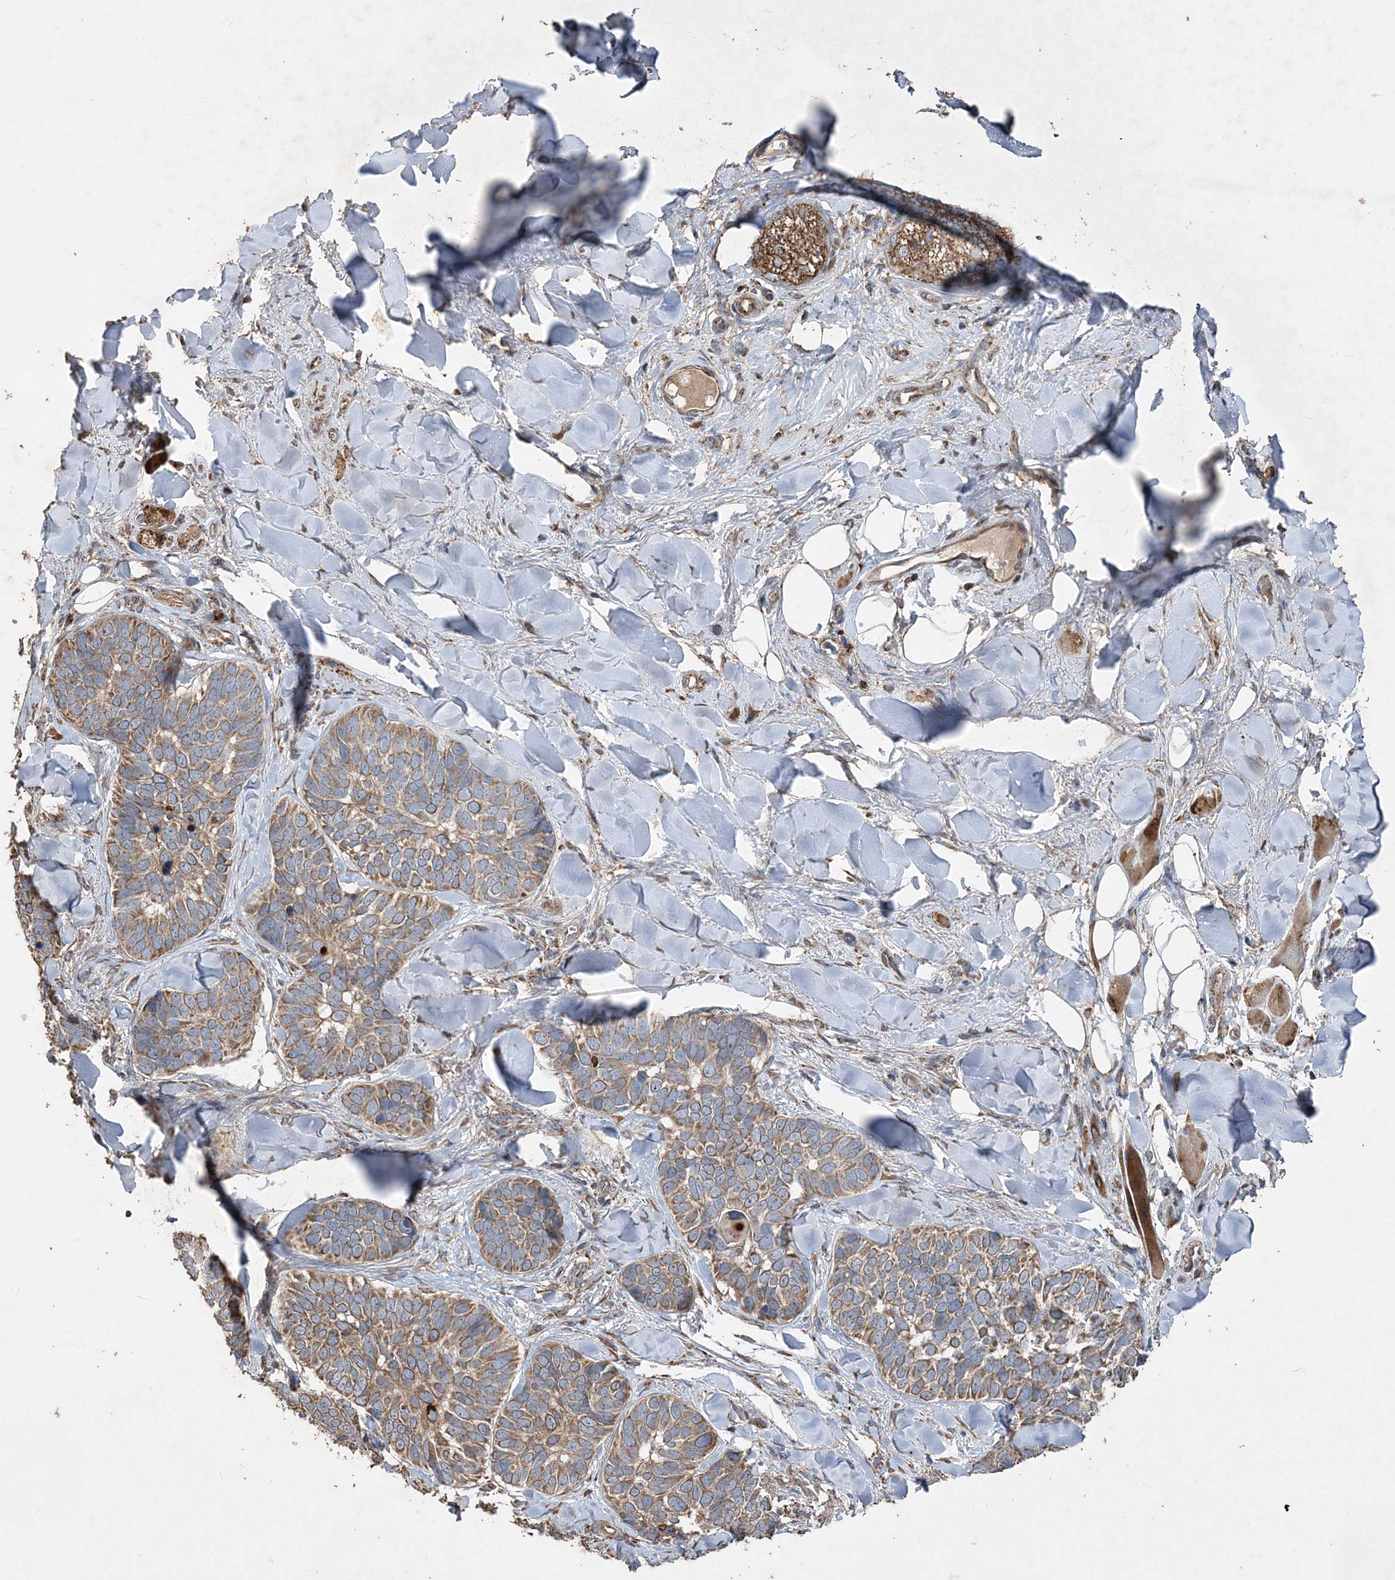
{"staining": {"intensity": "moderate", "quantity": ">75%", "location": "cytoplasmic/membranous"}, "tissue": "skin cancer", "cell_type": "Tumor cells", "image_type": "cancer", "snomed": [{"axis": "morphology", "description": "Basal cell carcinoma"}, {"axis": "topography", "description": "Skin"}], "caption": "A photomicrograph showing moderate cytoplasmic/membranous positivity in about >75% of tumor cells in skin cancer, as visualized by brown immunohistochemical staining.", "gene": "POC5", "patient": {"sex": "male", "age": 62}}